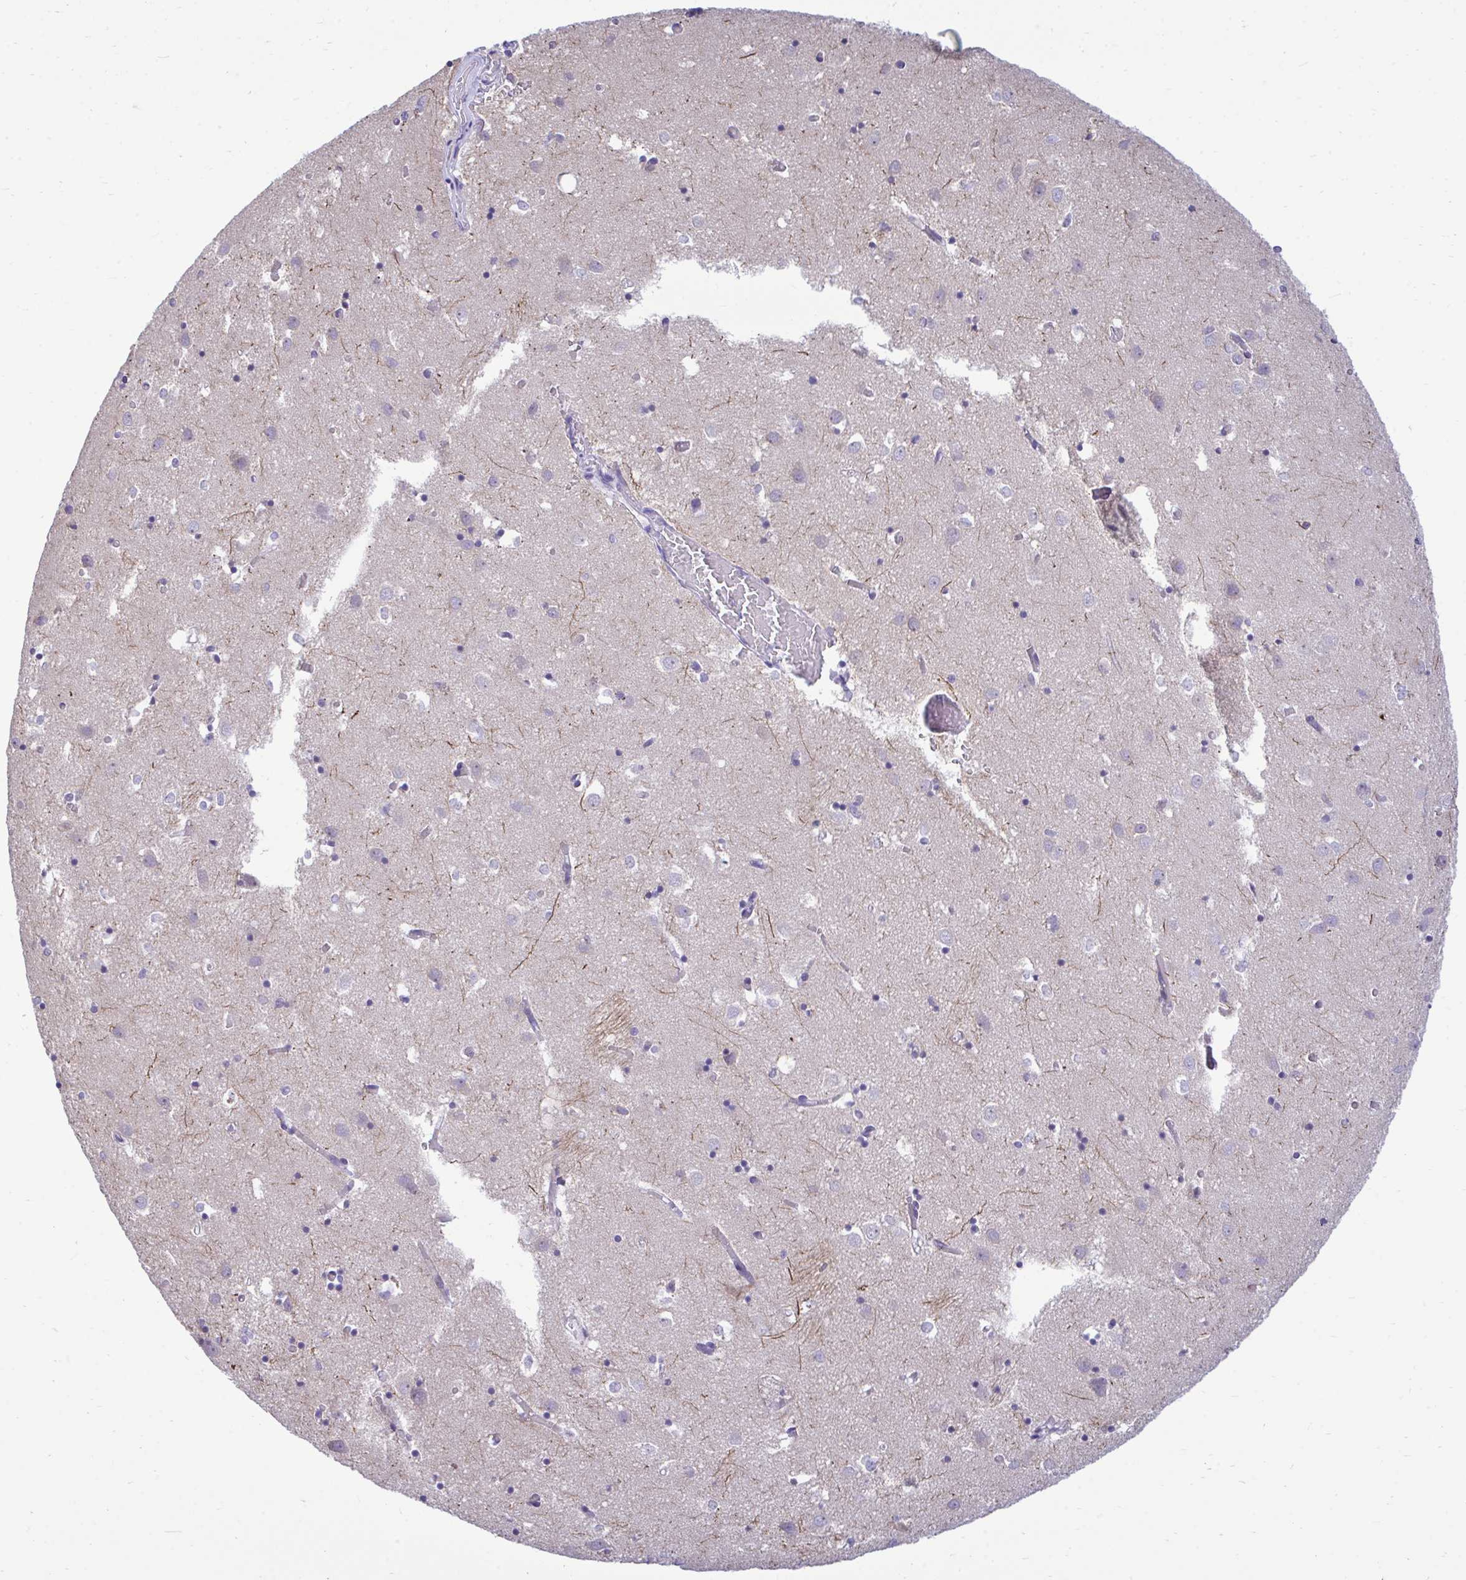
{"staining": {"intensity": "negative", "quantity": "none", "location": "none"}, "tissue": "caudate", "cell_type": "Glial cells", "image_type": "normal", "snomed": [{"axis": "morphology", "description": "Normal tissue, NOS"}, {"axis": "topography", "description": "Lateral ventricle wall"}], "caption": "Immunohistochemical staining of normal human caudate reveals no significant expression in glial cells. (DAB immunohistochemistry, high magnification).", "gene": "PIGK", "patient": {"sex": "male", "age": 70}}